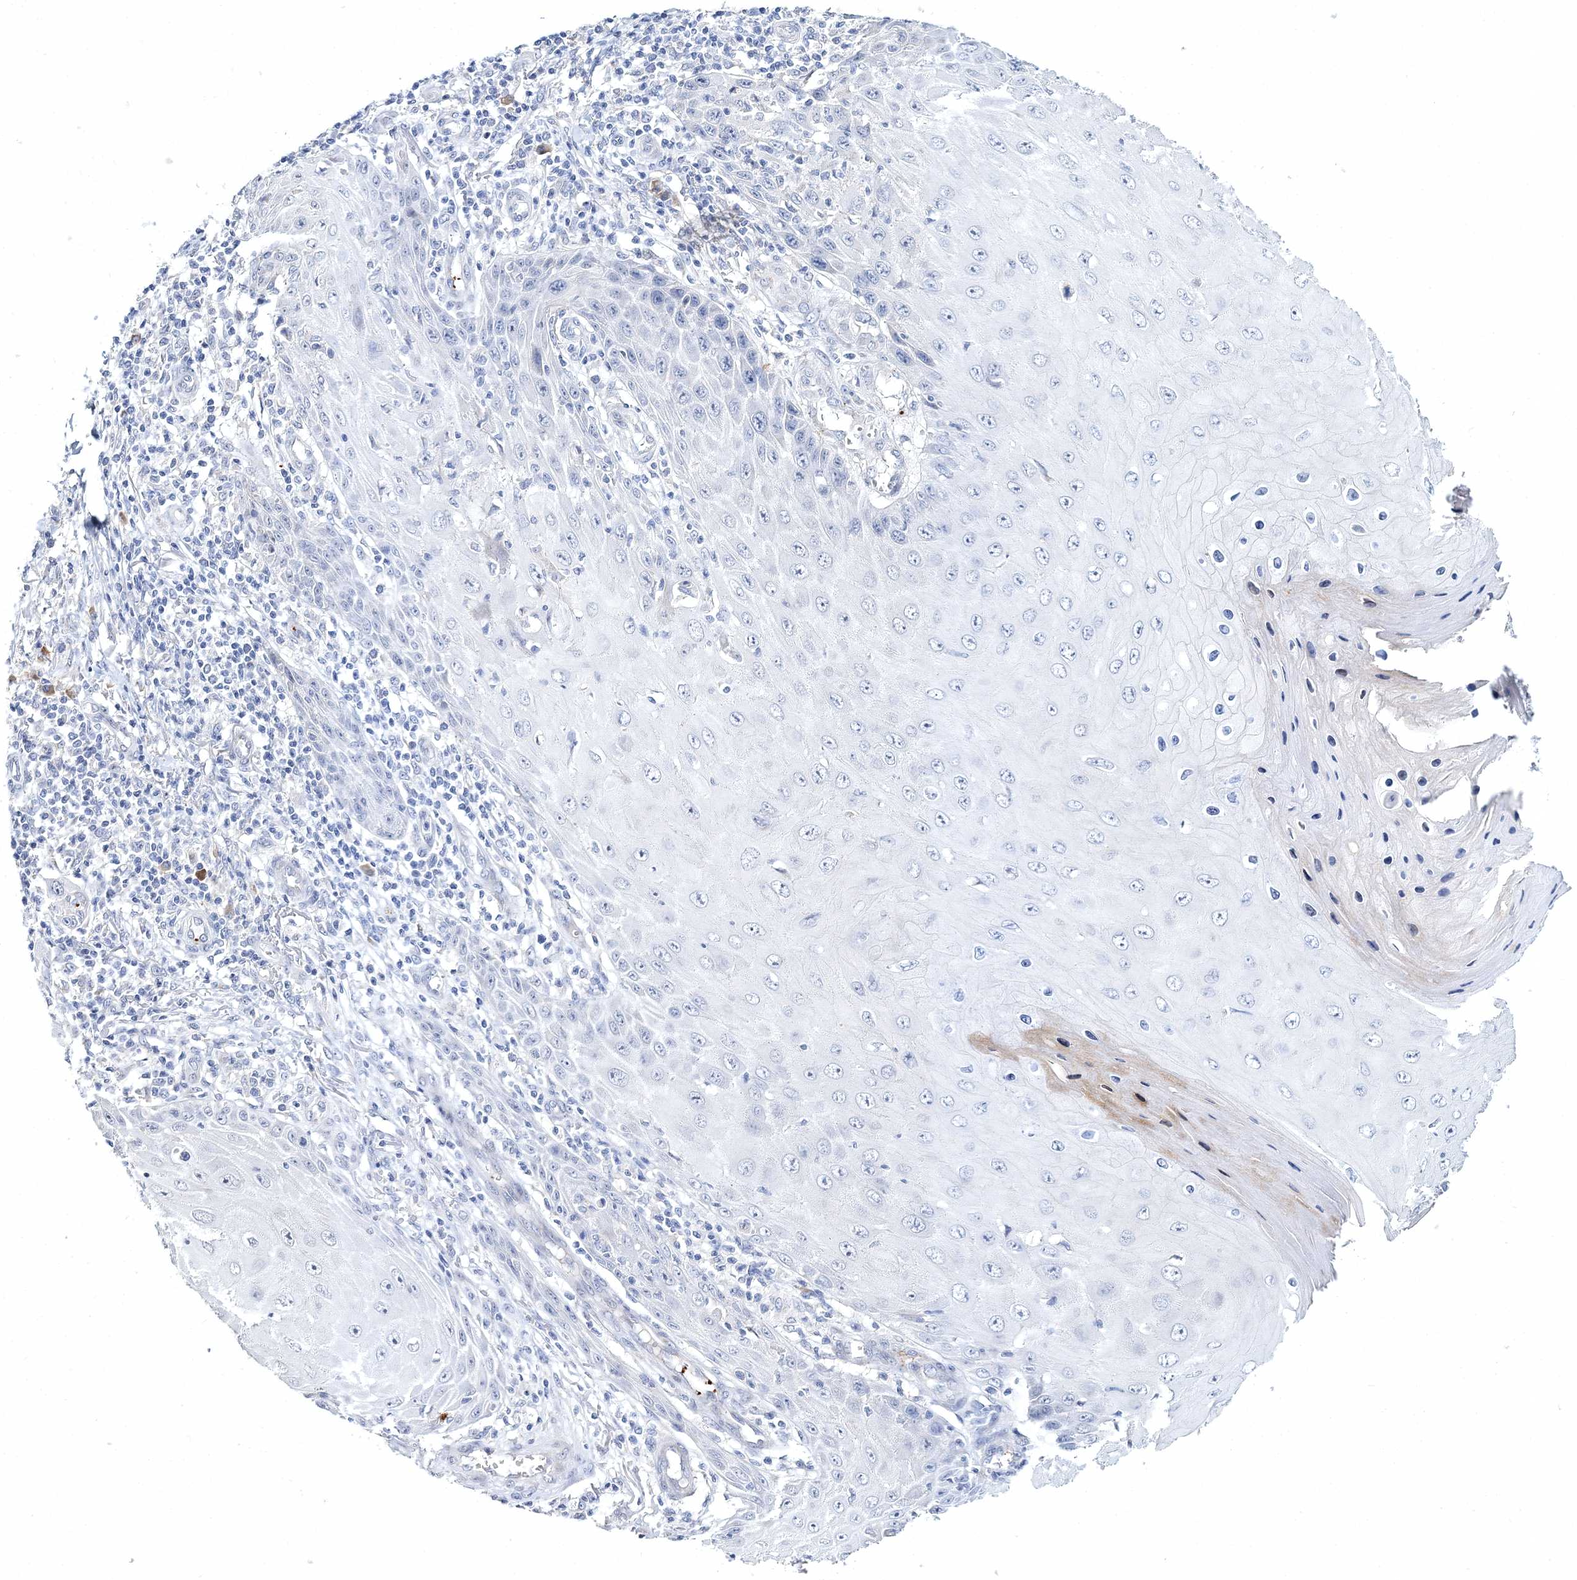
{"staining": {"intensity": "negative", "quantity": "none", "location": "none"}, "tissue": "skin cancer", "cell_type": "Tumor cells", "image_type": "cancer", "snomed": [{"axis": "morphology", "description": "Squamous cell carcinoma, NOS"}, {"axis": "topography", "description": "Skin"}], "caption": "Tumor cells show no significant protein expression in skin cancer.", "gene": "MYOZ2", "patient": {"sex": "female", "age": 73}}